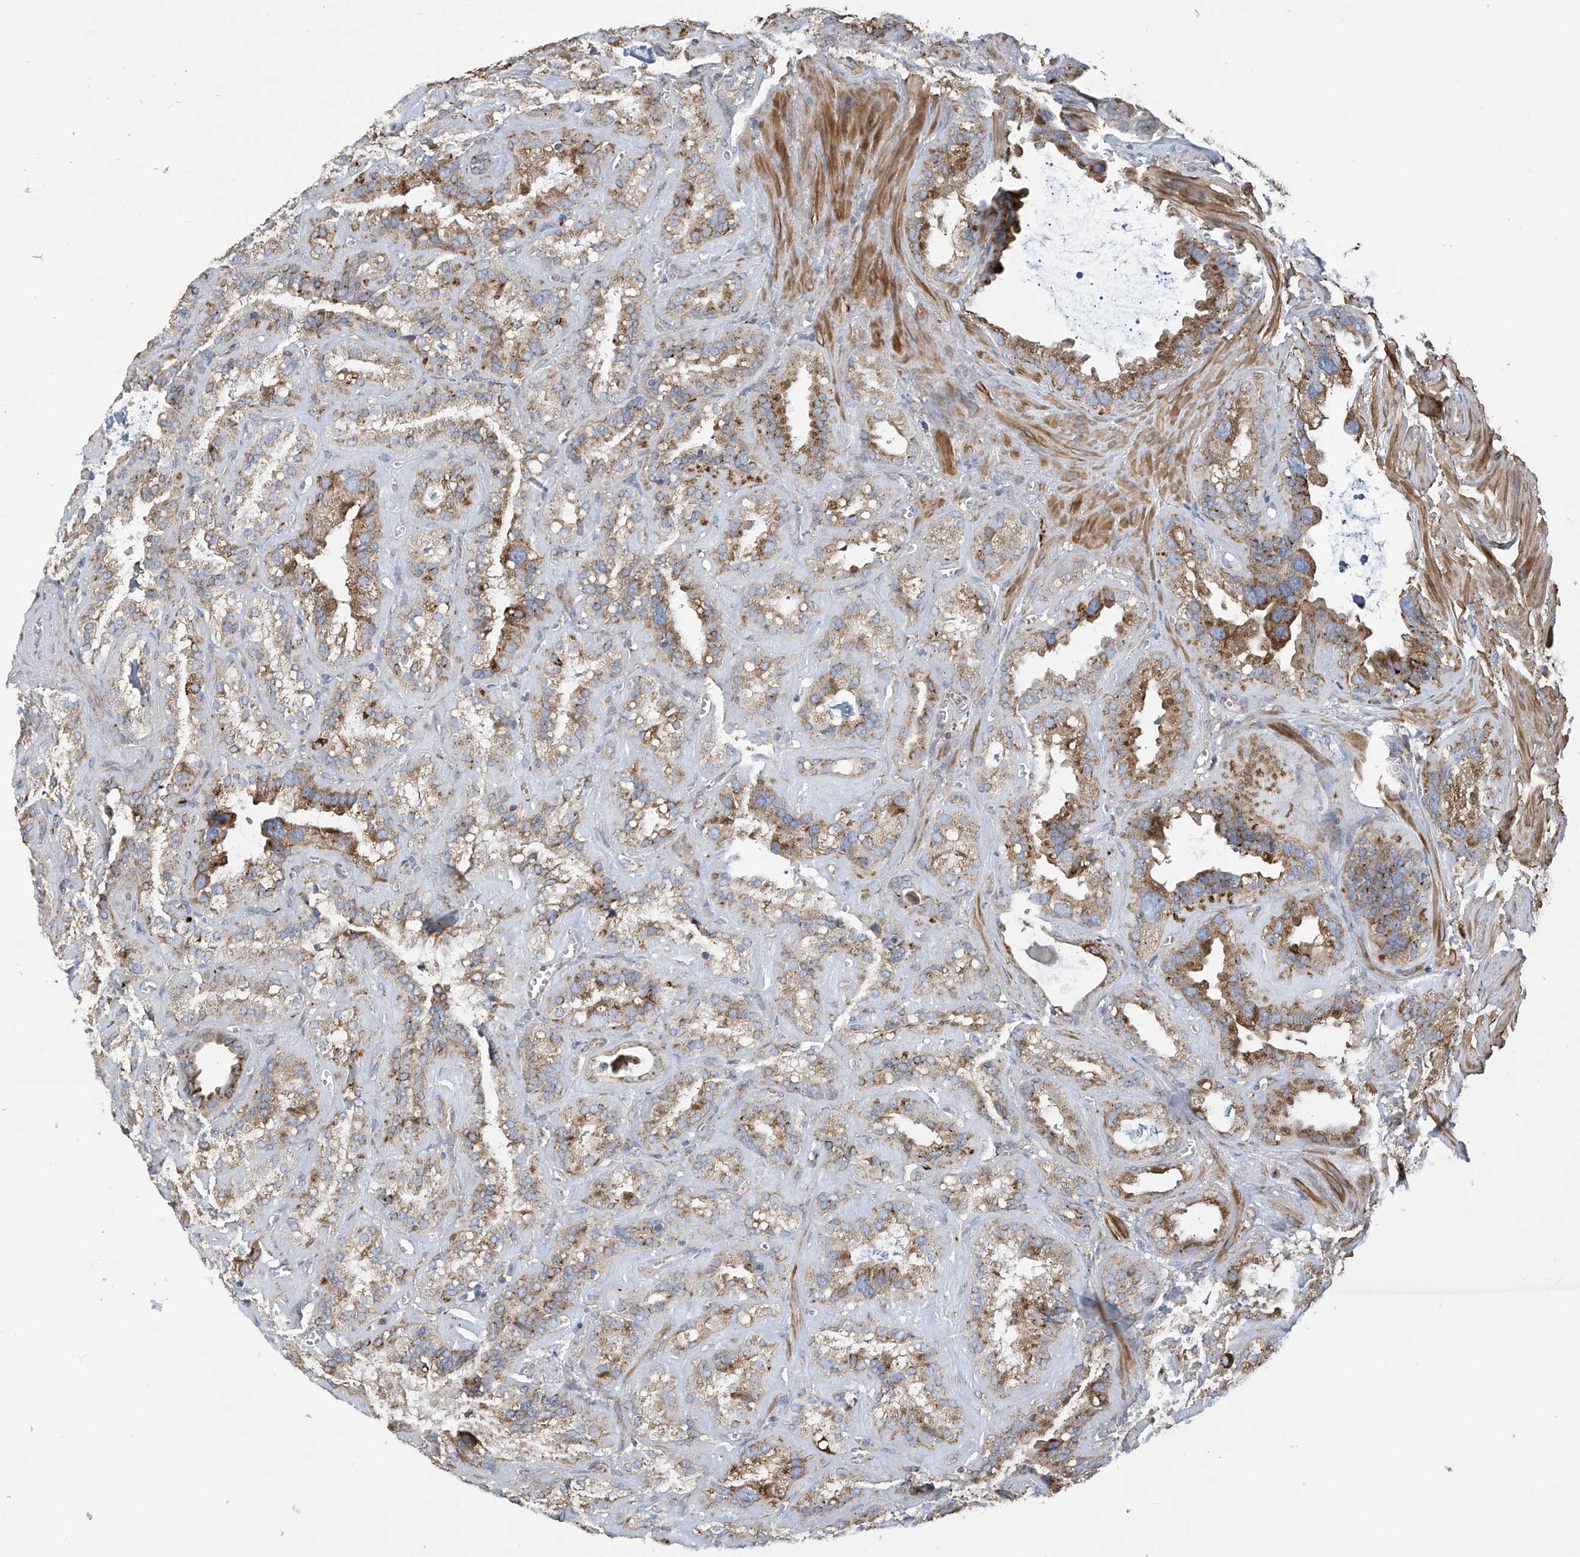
{"staining": {"intensity": "moderate", "quantity": ">75%", "location": "cytoplasmic/membranous"}, "tissue": "seminal vesicle", "cell_type": "Glandular cells", "image_type": "normal", "snomed": [{"axis": "morphology", "description": "Normal tissue, NOS"}, {"axis": "topography", "description": "Prostate"}, {"axis": "topography", "description": "Seminal veicle"}], "caption": "The immunohistochemical stain highlights moderate cytoplasmic/membranous staining in glandular cells of benign seminal vesicle.", "gene": "ITM2B", "patient": {"sex": "male", "age": 59}}